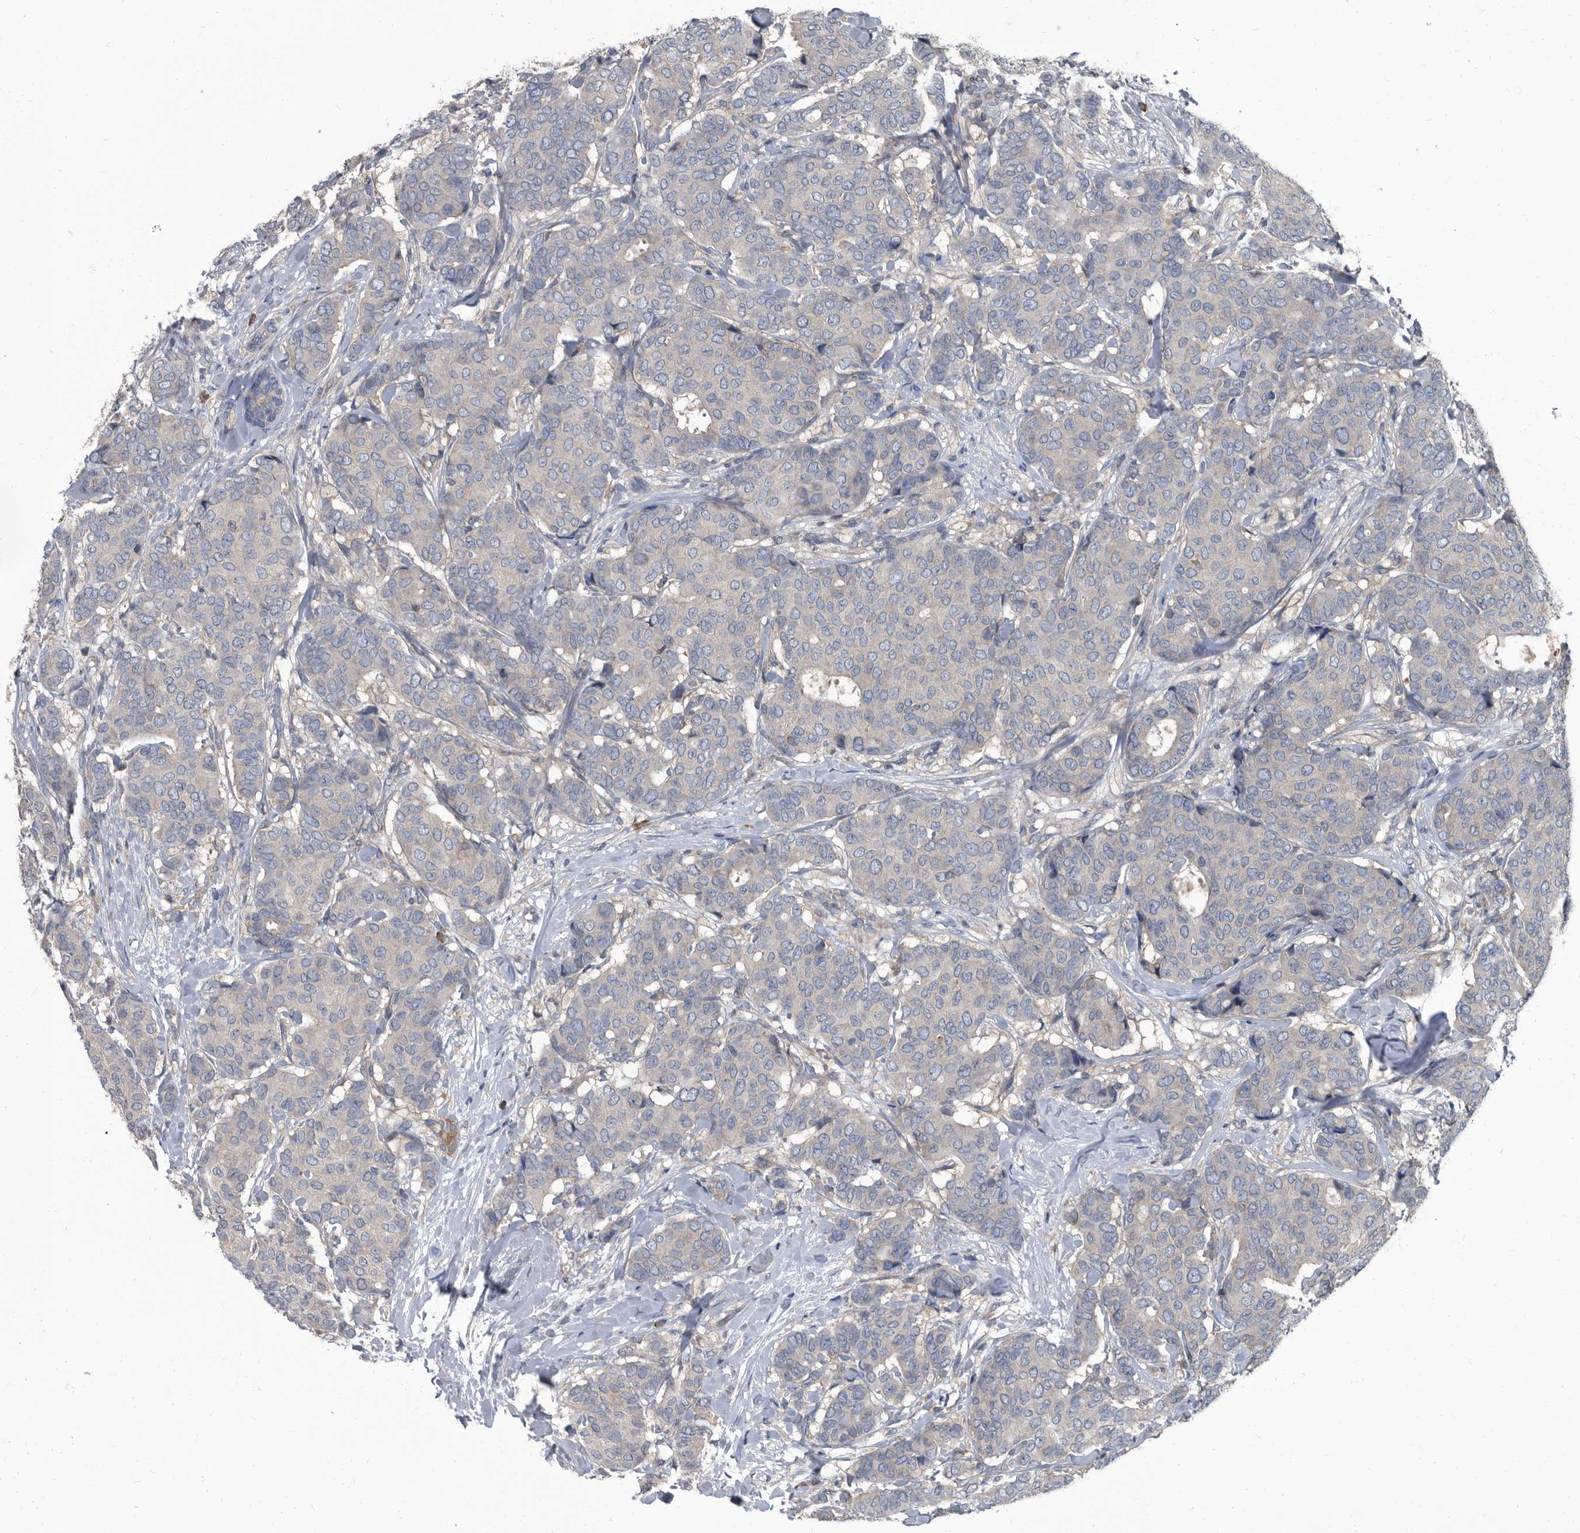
{"staining": {"intensity": "negative", "quantity": "none", "location": "none"}, "tissue": "breast cancer", "cell_type": "Tumor cells", "image_type": "cancer", "snomed": [{"axis": "morphology", "description": "Duct carcinoma"}, {"axis": "topography", "description": "Breast"}], "caption": "A micrograph of intraductal carcinoma (breast) stained for a protein demonstrates no brown staining in tumor cells. (DAB immunohistochemistry visualized using brightfield microscopy, high magnification).", "gene": "CDV3", "patient": {"sex": "female", "age": 75}}